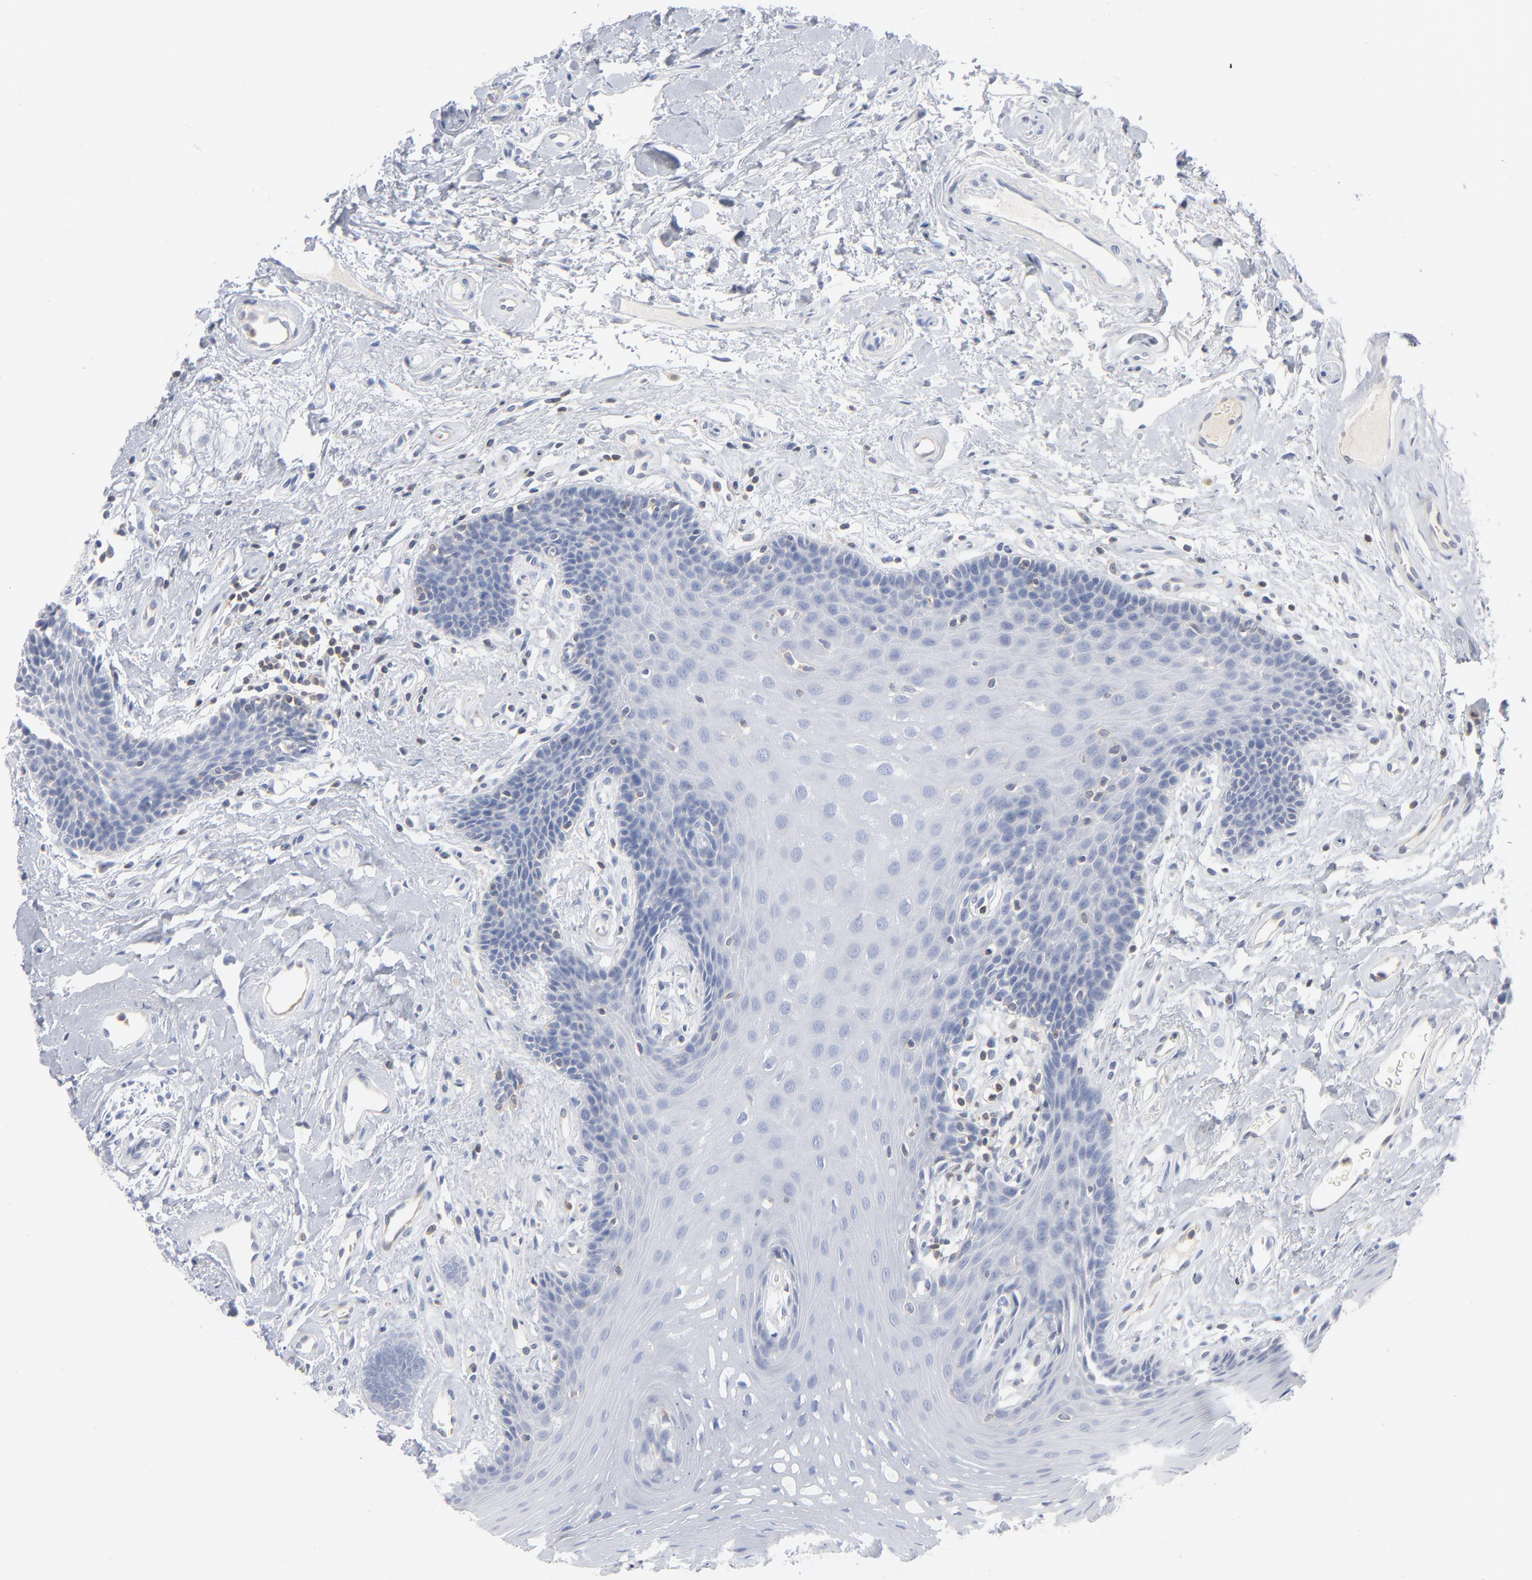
{"staining": {"intensity": "negative", "quantity": "none", "location": "none"}, "tissue": "oral mucosa", "cell_type": "Squamous epithelial cells", "image_type": "normal", "snomed": [{"axis": "morphology", "description": "Normal tissue, NOS"}, {"axis": "topography", "description": "Oral tissue"}], "caption": "IHC image of benign oral mucosa: human oral mucosa stained with DAB (3,3'-diaminobenzidine) exhibits no significant protein staining in squamous epithelial cells. (Stains: DAB (3,3'-diaminobenzidine) immunohistochemistry (IHC) with hematoxylin counter stain, Microscopy: brightfield microscopy at high magnification).", "gene": "PTK2B", "patient": {"sex": "male", "age": 62}}